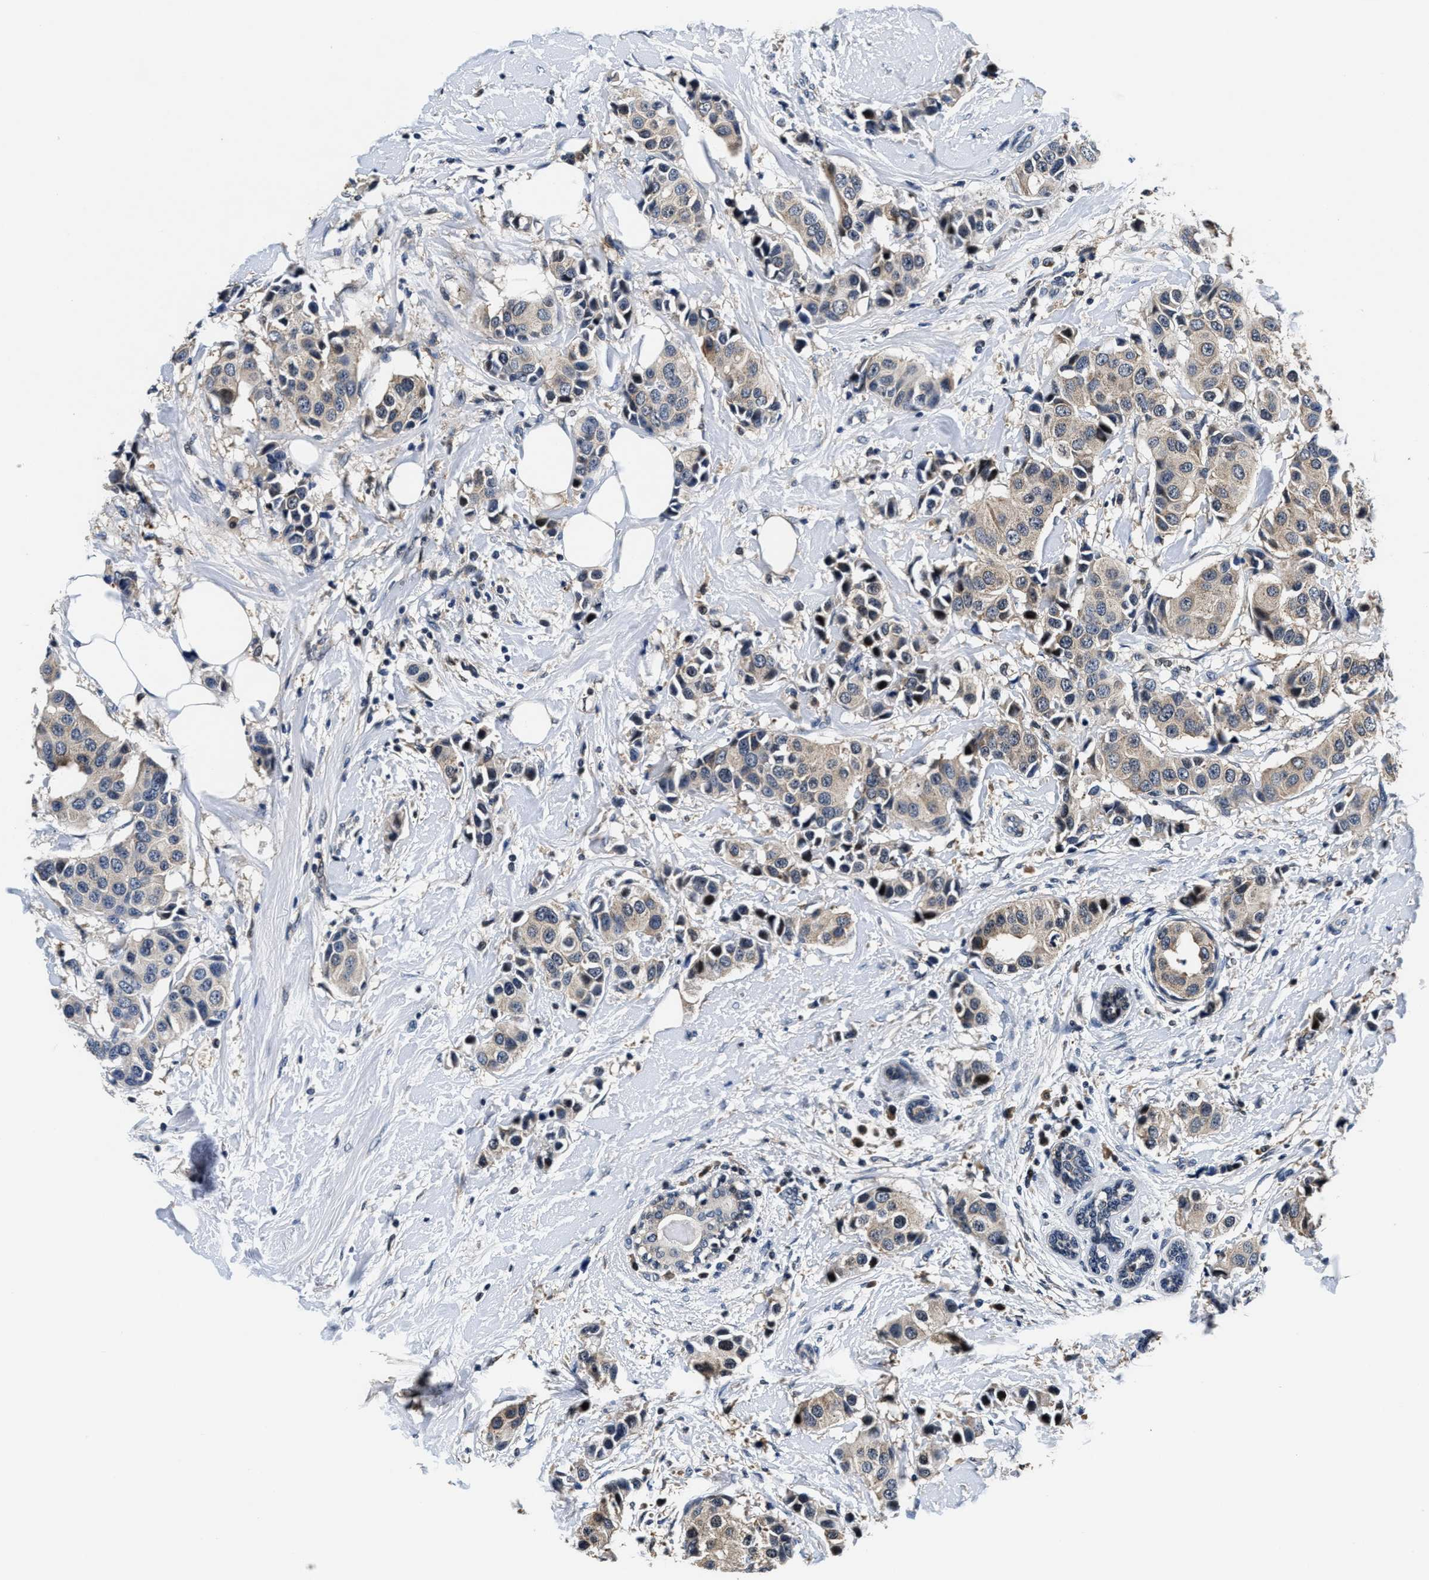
{"staining": {"intensity": "weak", "quantity": "<25%", "location": "cytoplasmic/membranous"}, "tissue": "breast cancer", "cell_type": "Tumor cells", "image_type": "cancer", "snomed": [{"axis": "morphology", "description": "Normal tissue, NOS"}, {"axis": "morphology", "description": "Duct carcinoma"}, {"axis": "topography", "description": "Breast"}], "caption": "High power microscopy micrograph of an immunohistochemistry micrograph of intraductal carcinoma (breast), revealing no significant staining in tumor cells.", "gene": "PHPT1", "patient": {"sex": "female", "age": 39}}